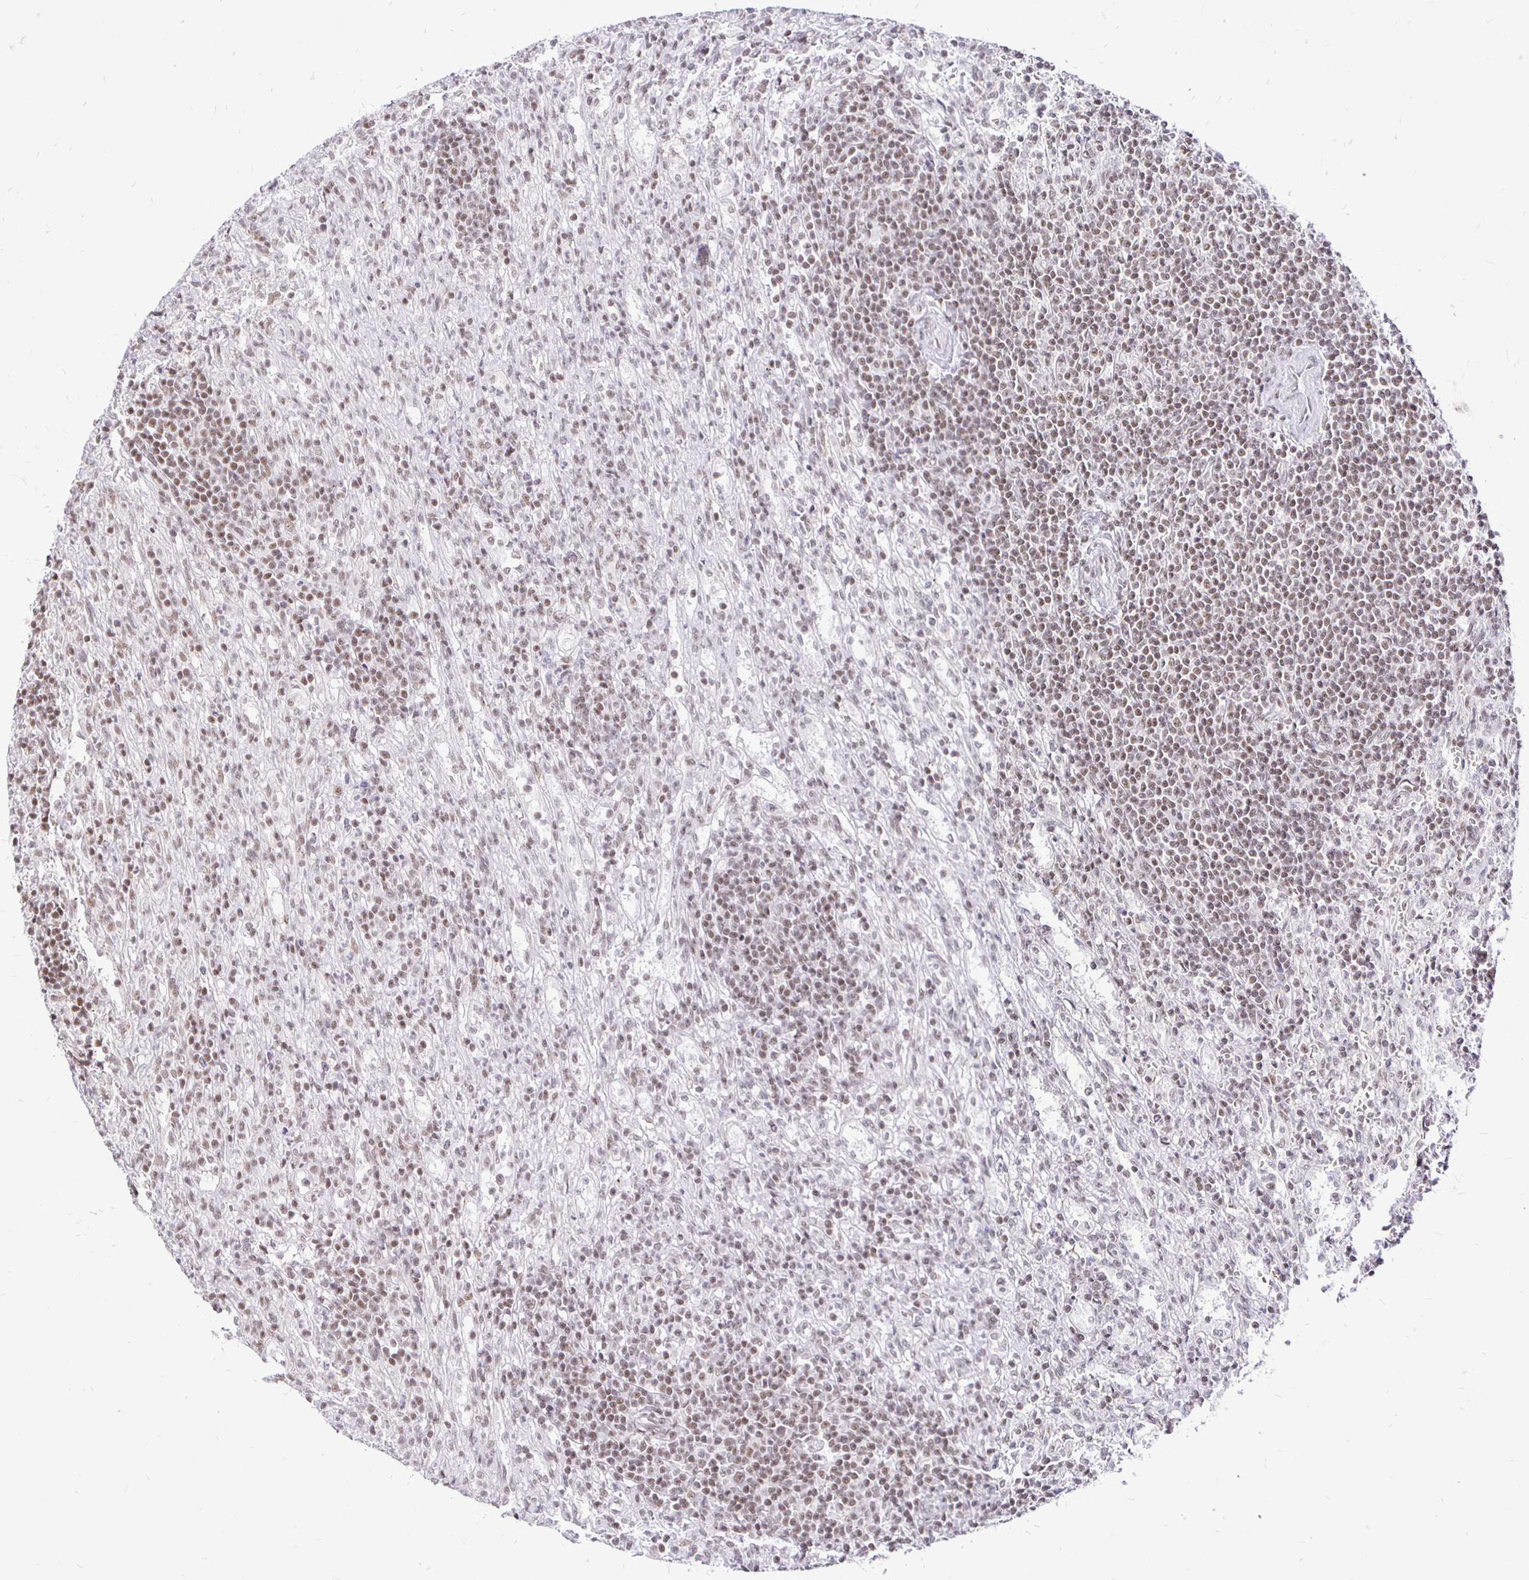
{"staining": {"intensity": "weak", "quantity": ">75%", "location": "nuclear"}, "tissue": "lymphoma", "cell_type": "Tumor cells", "image_type": "cancer", "snomed": [{"axis": "morphology", "description": "Malignant lymphoma, non-Hodgkin's type, Low grade"}, {"axis": "topography", "description": "Spleen"}], "caption": "IHC histopathology image of neoplastic tissue: lymphoma stained using immunohistochemistry reveals low levels of weak protein expression localized specifically in the nuclear of tumor cells, appearing as a nuclear brown color.", "gene": "SIN3A", "patient": {"sex": "male", "age": 76}}